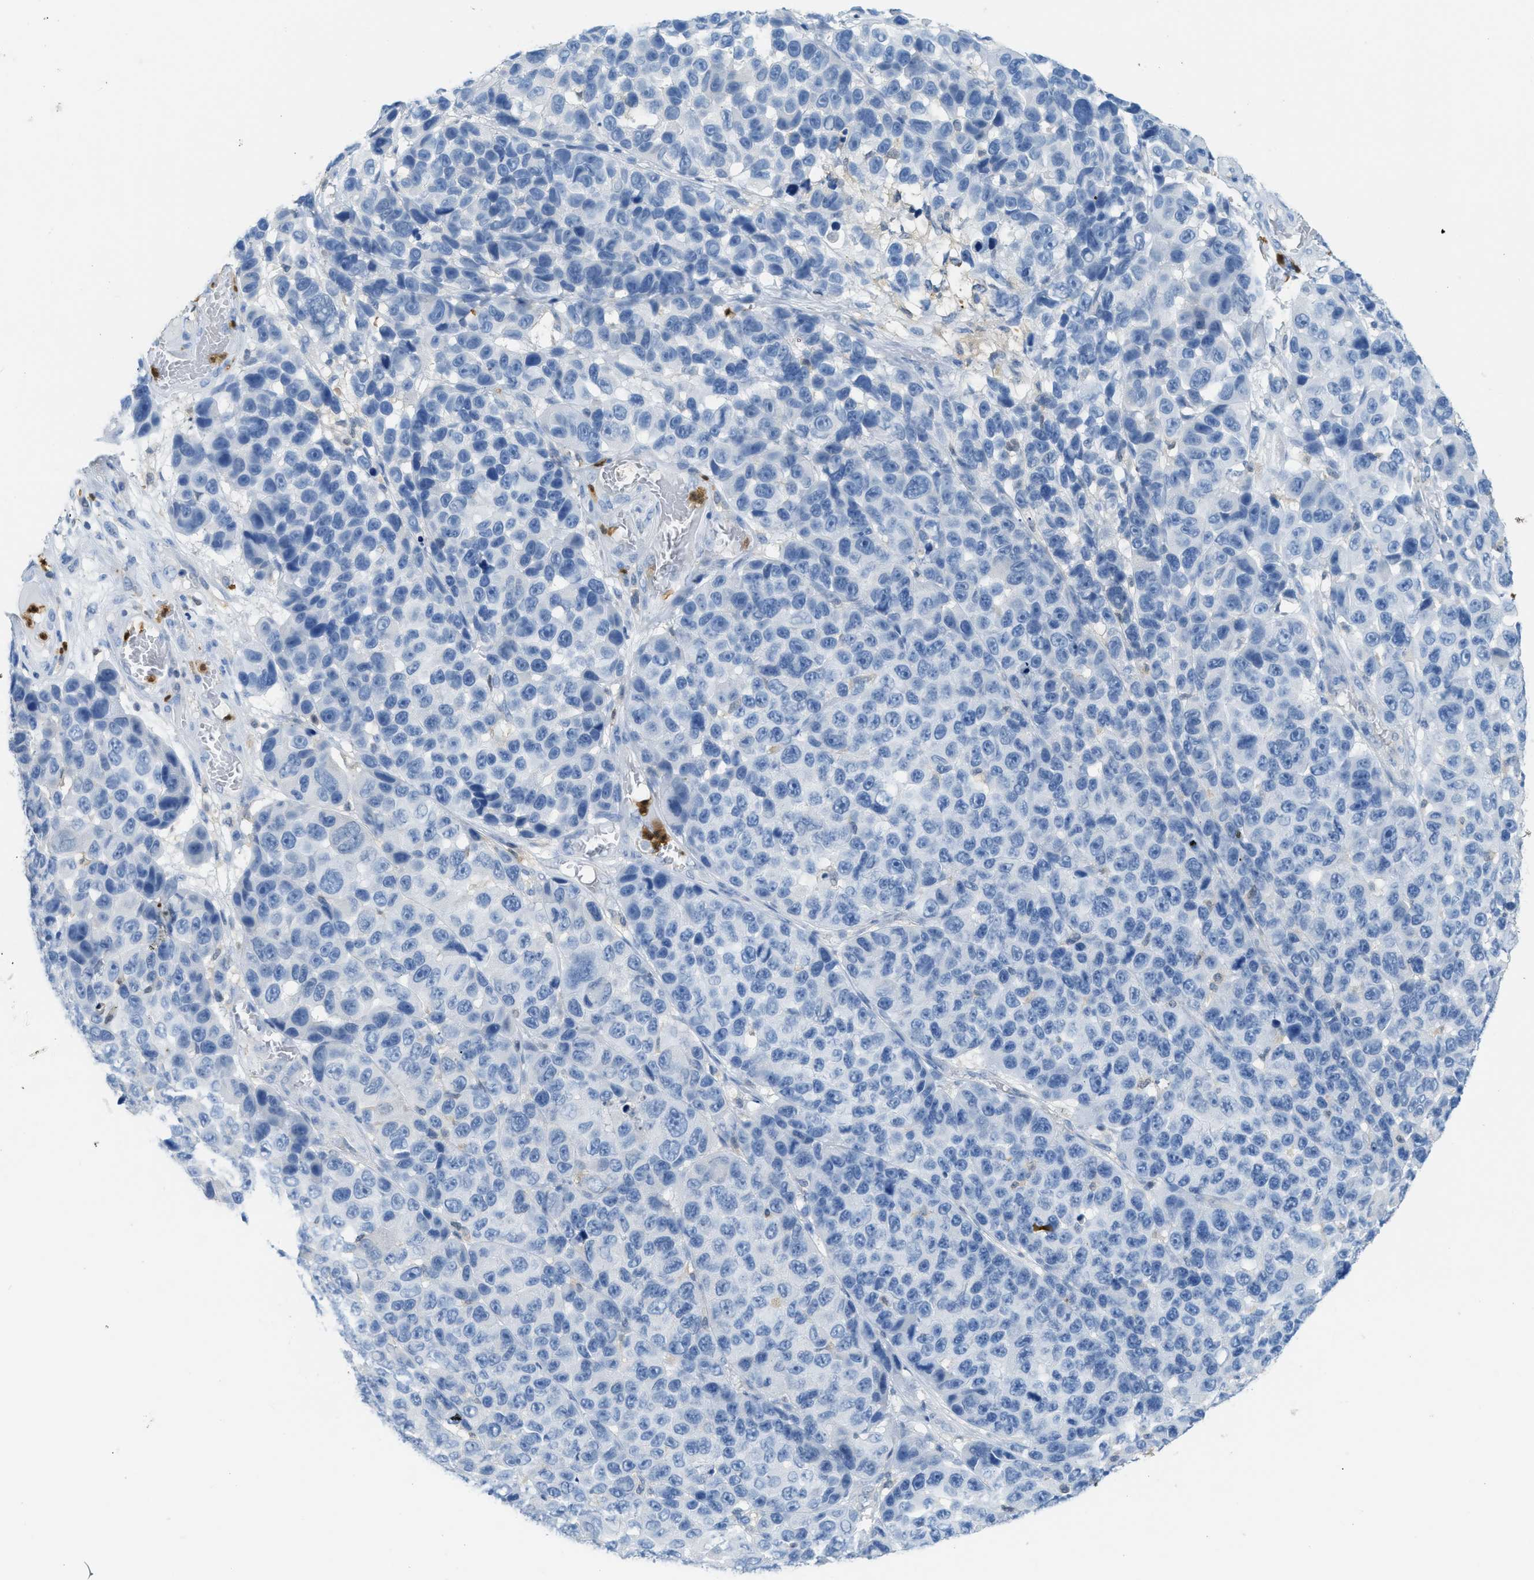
{"staining": {"intensity": "negative", "quantity": "none", "location": "none"}, "tissue": "melanoma", "cell_type": "Tumor cells", "image_type": "cancer", "snomed": [{"axis": "morphology", "description": "Malignant melanoma, NOS"}, {"axis": "topography", "description": "Skin"}], "caption": "This is a micrograph of immunohistochemistry (IHC) staining of malignant melanoma, which shows no expression in tumor cells.", "gene": "SERPINB1", "patient": {"sex": "male", "age": 53}}